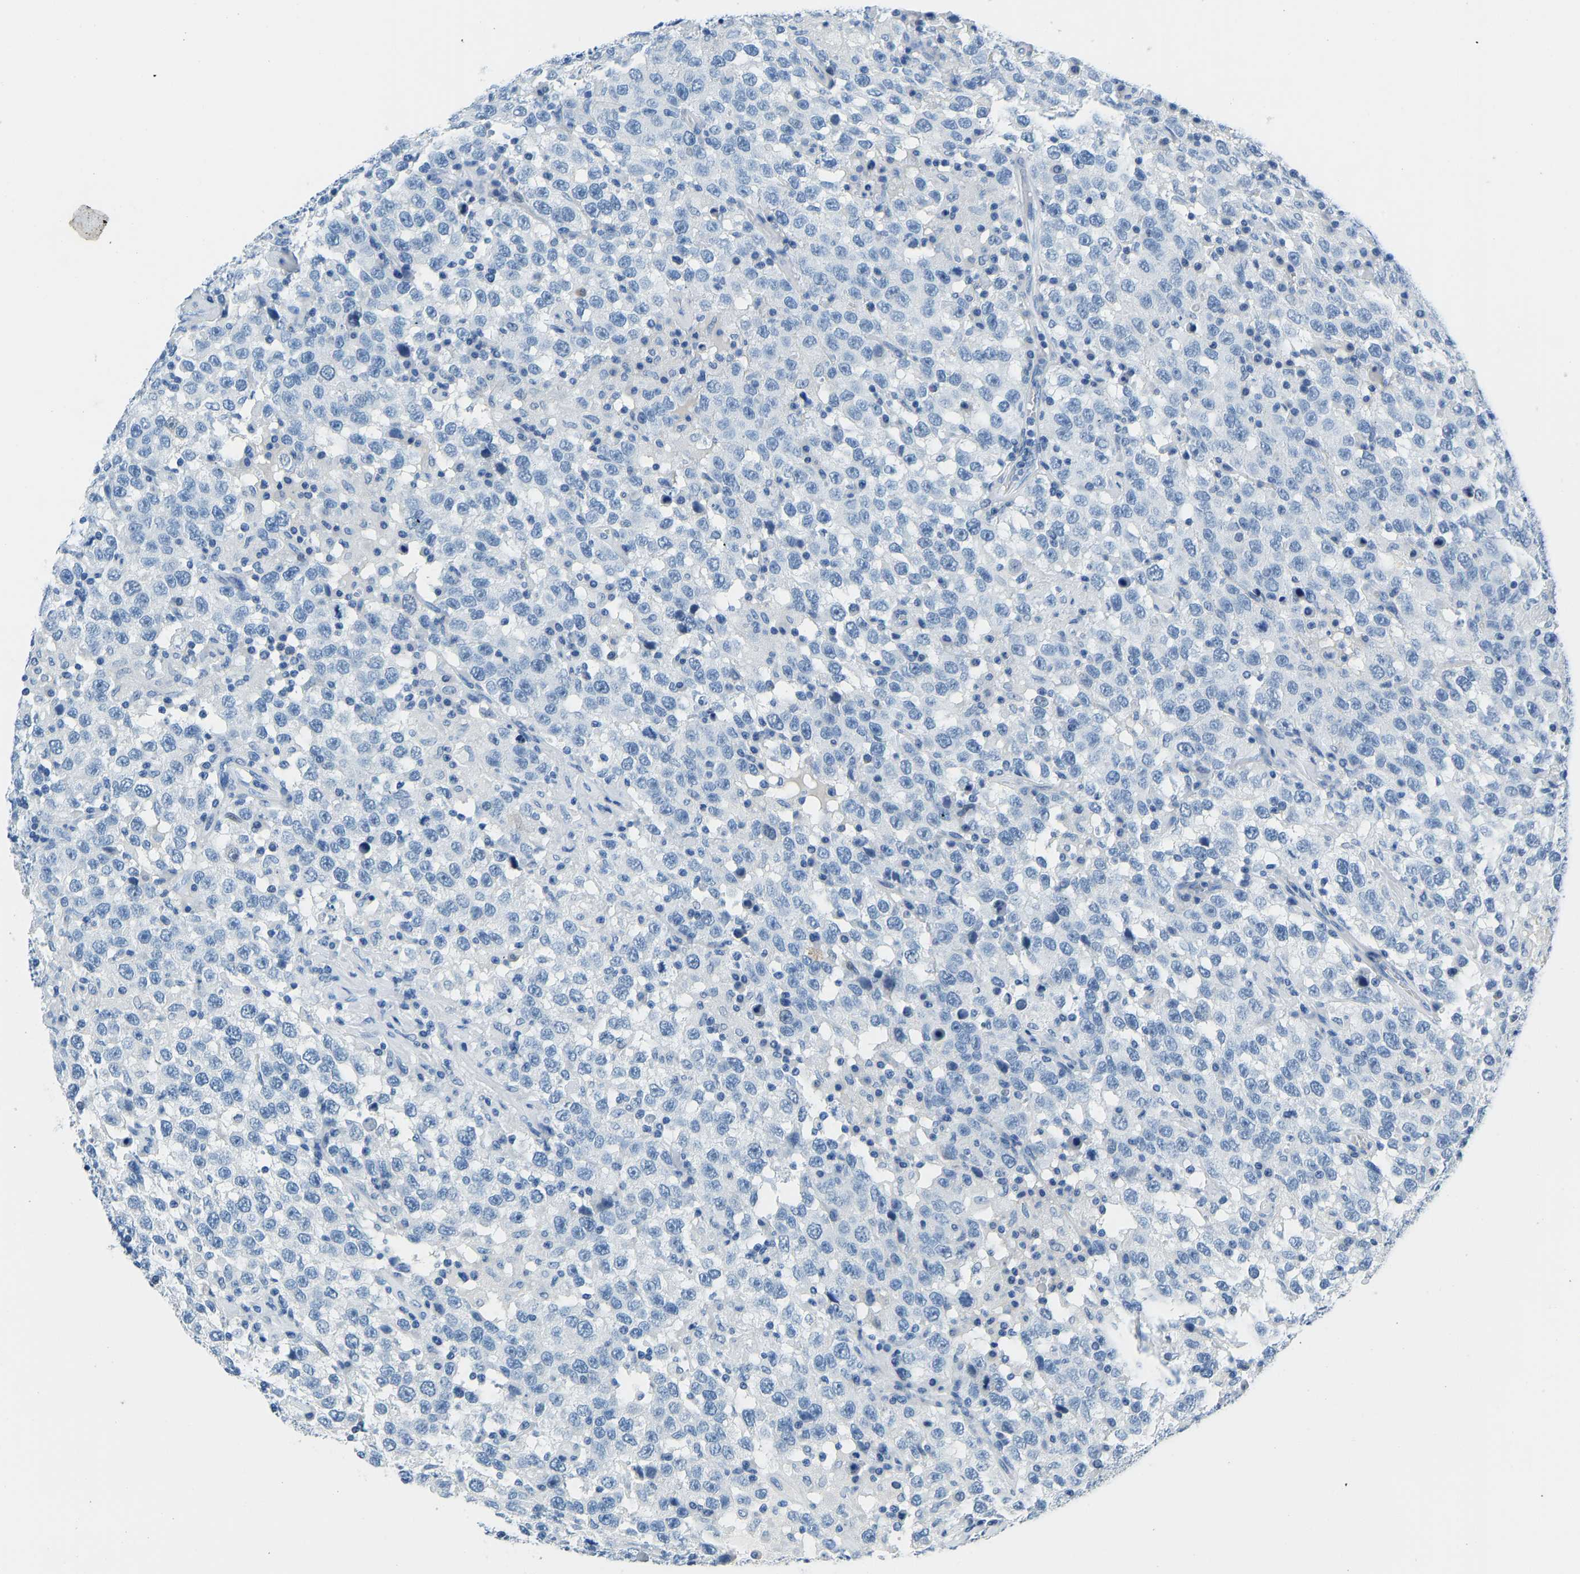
{"staining": {"intensity": "negative", "quantity": "none", "location": "none"}, "tissue": "testis cancer", "cell_type": "Tumor cells", "image_type": "cancer", "snomed": [{"axis": "morphology", "description": "Seminoma, NOS"}, {"axis": "topography", "description": "Testis"}], "caption": "The photomicrograph shows no significant expression in tumor cells of testis cancer (seminoma). (Stains: DAB immunohistochemistry with hematoxylin counter stain, Microscopy: brightfield microscopy at high magnification).", "gene": "SERPINB3", "patient": {"sex": "male", "age": 41}}